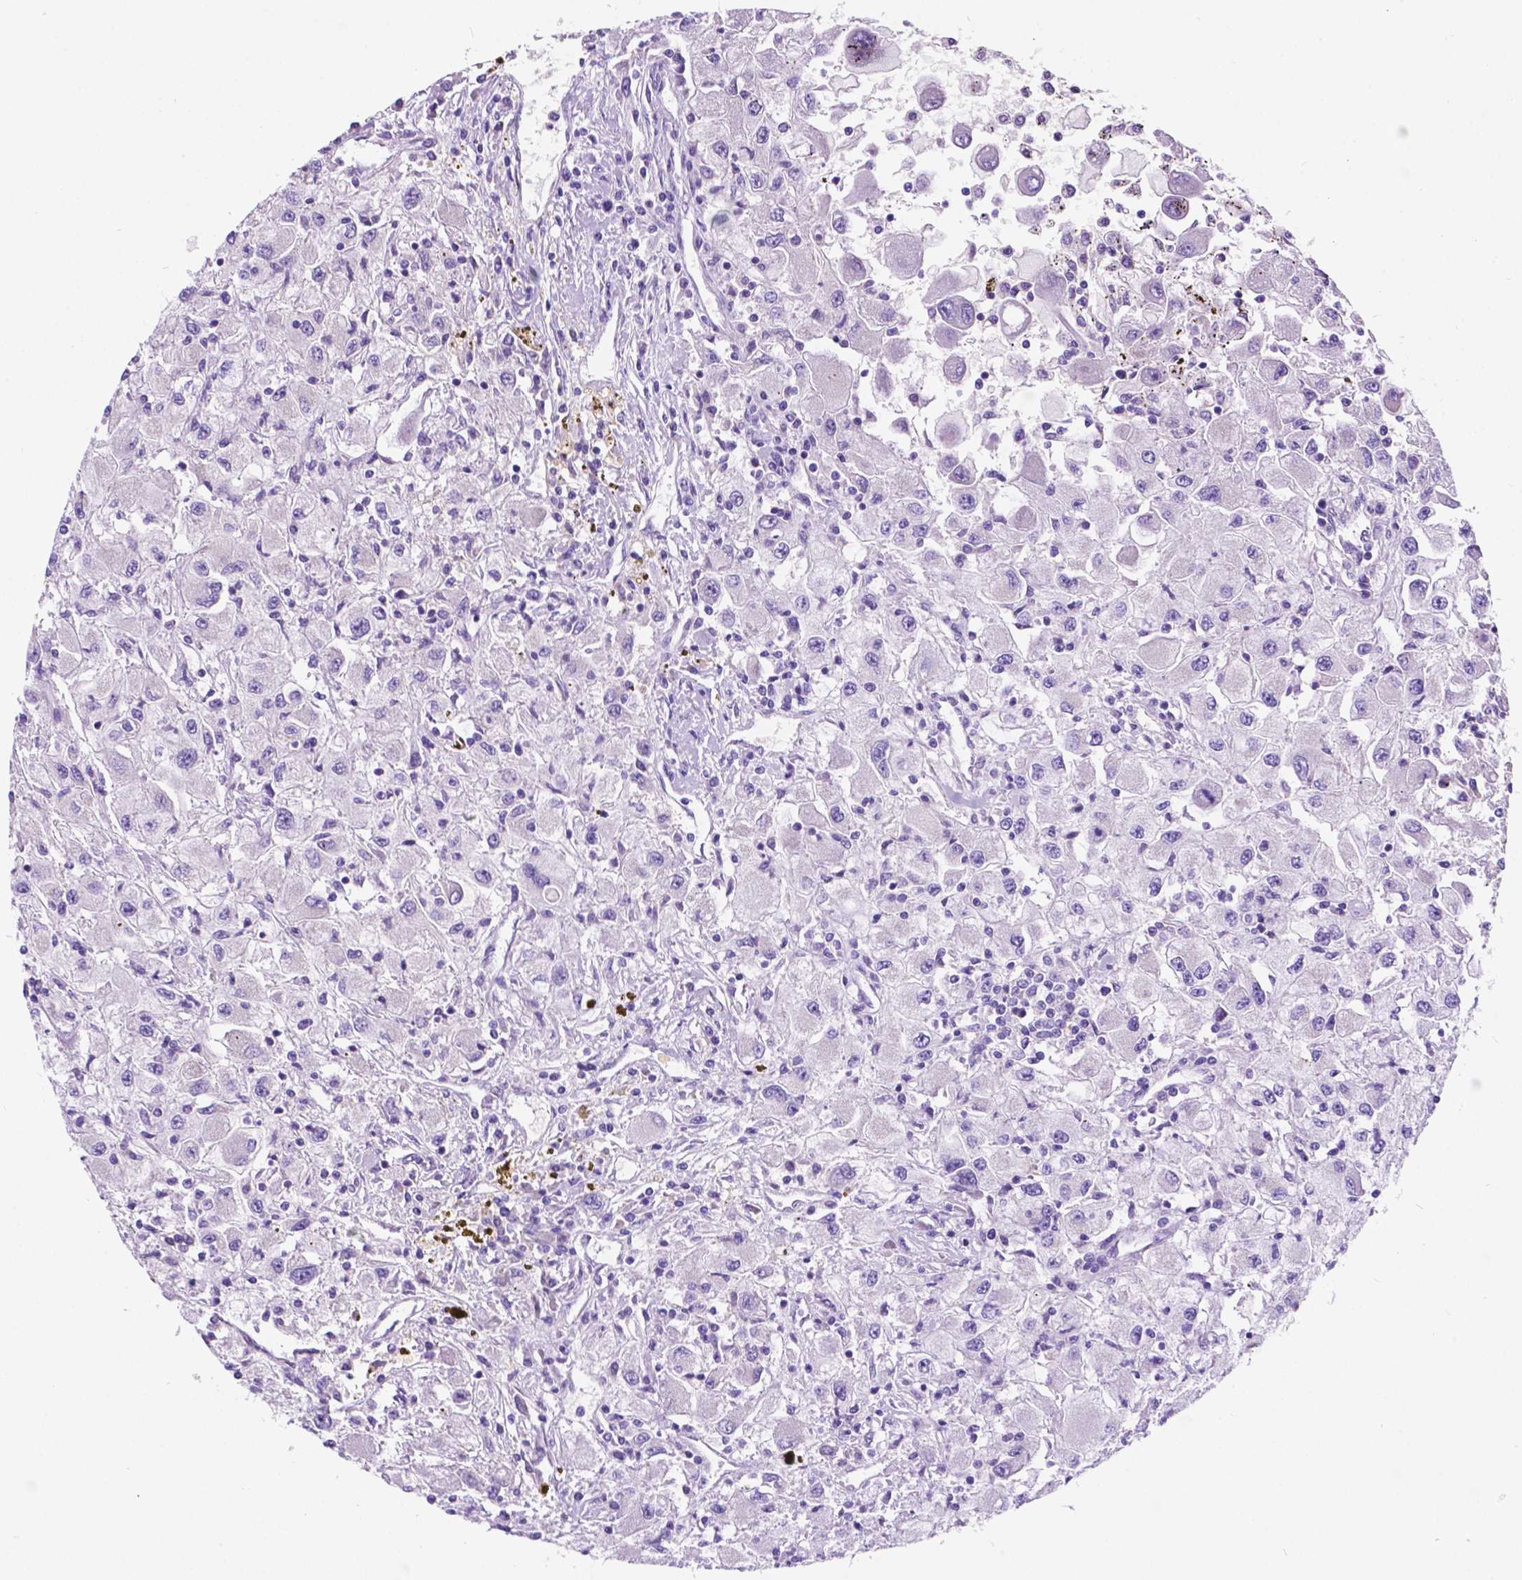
{"staining": {"intensity": "negative", "quantity": "none", "location": "none"}, "tissue": "renal cancer", "cell_type": "Tumor cells", "image_type": "cancer", "snomed": [{"axis": "morphology", "description": "Adenocarcinoma, NOS"}, {"axis": "topography", "description": "Kidney"}], "caption": "Photomicrograph shows no significant protein staining in tumor cells of renal cancer (adenocarcinoma).", "gene": "TRPV5", "patient": {"sex": "female", "age": 67}}